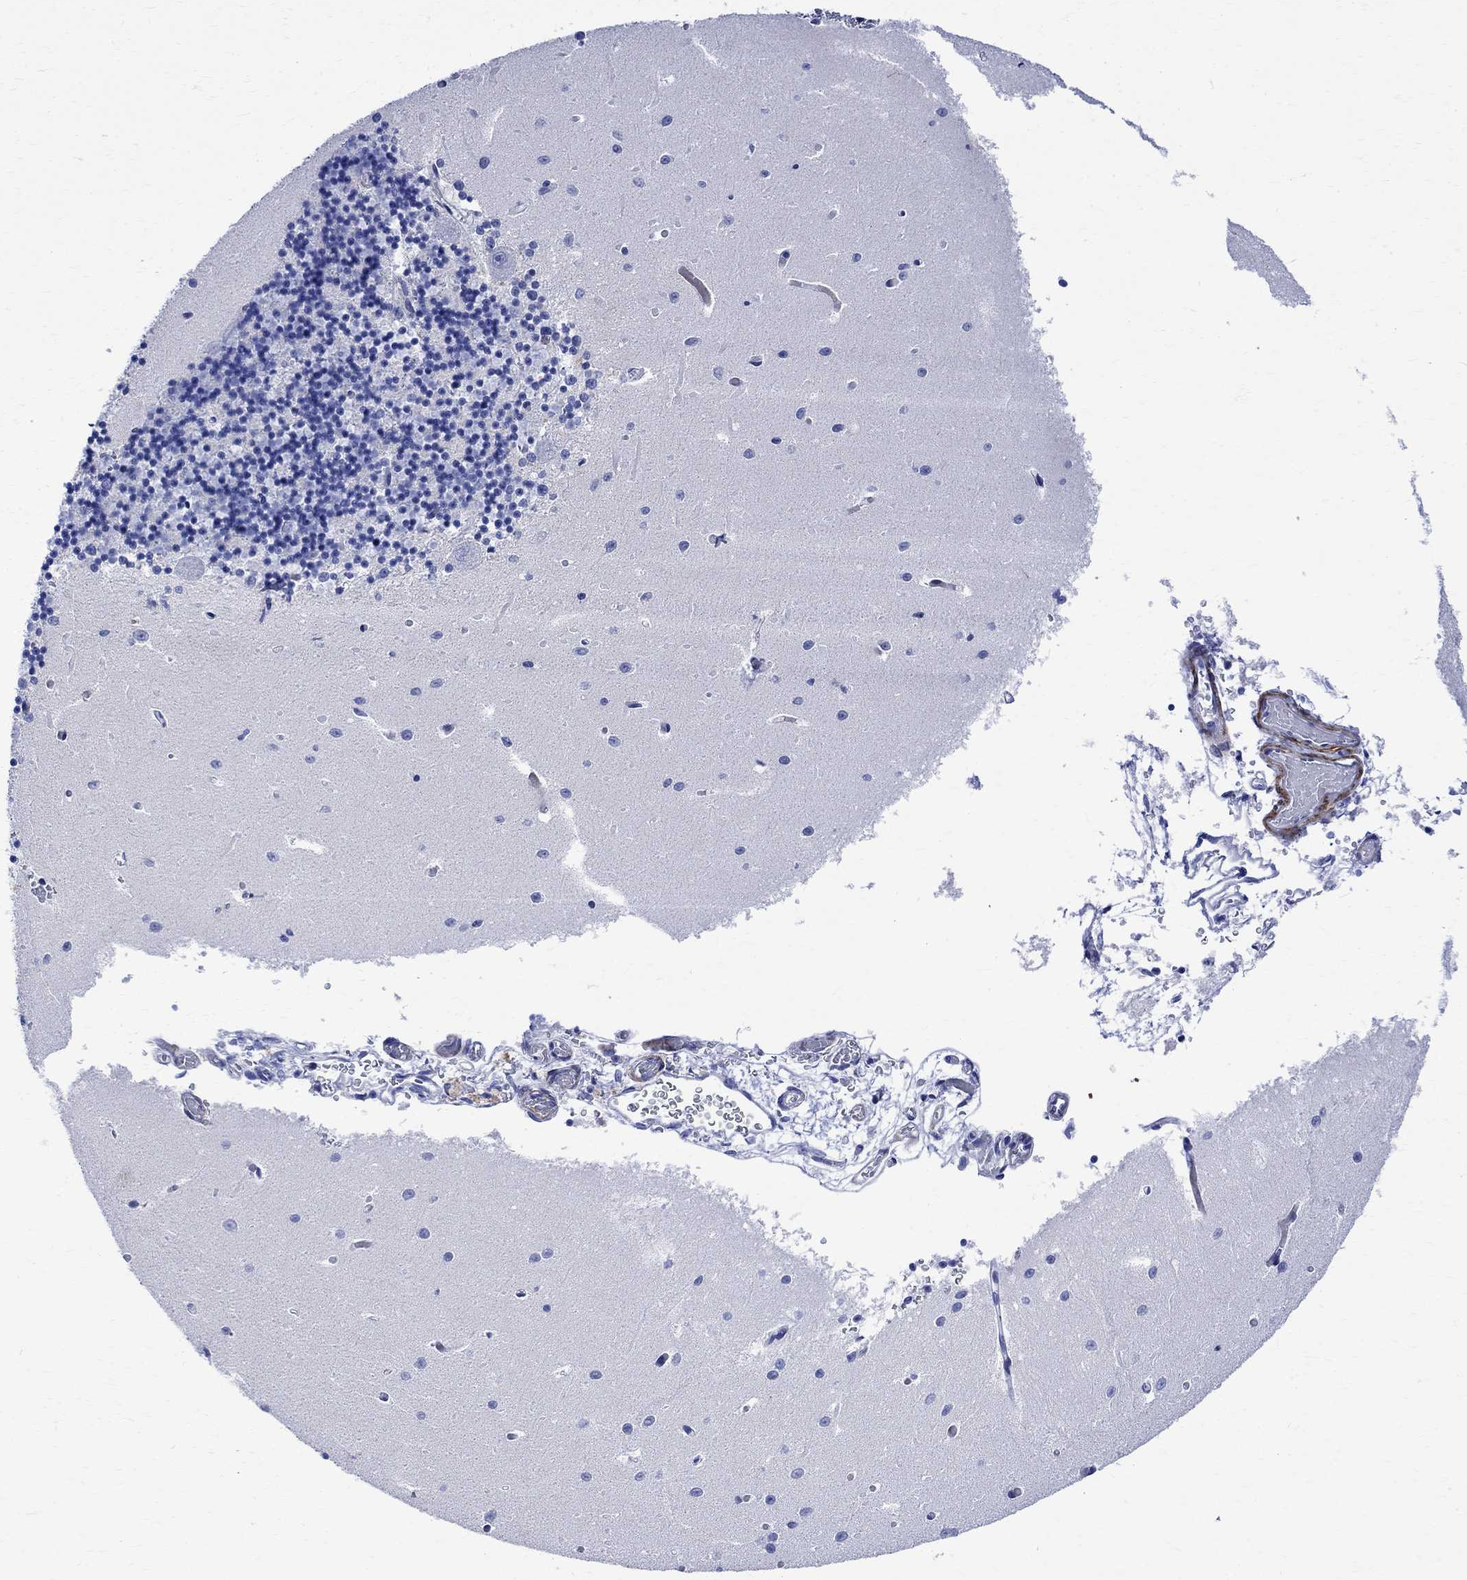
{"staining": {"intensity": "negative", "quantity": "none", "location": "none"}, "tissue": "cerebellum", "cell_type": "Cells in granular layer", "image_type": "normal", "snomed": [{"axis": "morphology", "description": "Normal tissue, NOS"}, {"axis": "topography", "description": "Cerebellum"}], "caption": "A histopathology image of human cerebellum is negative for staining in cells in granular layer.", "gene": "PARVB", "patient": {"sex": "female", "age": 64}}